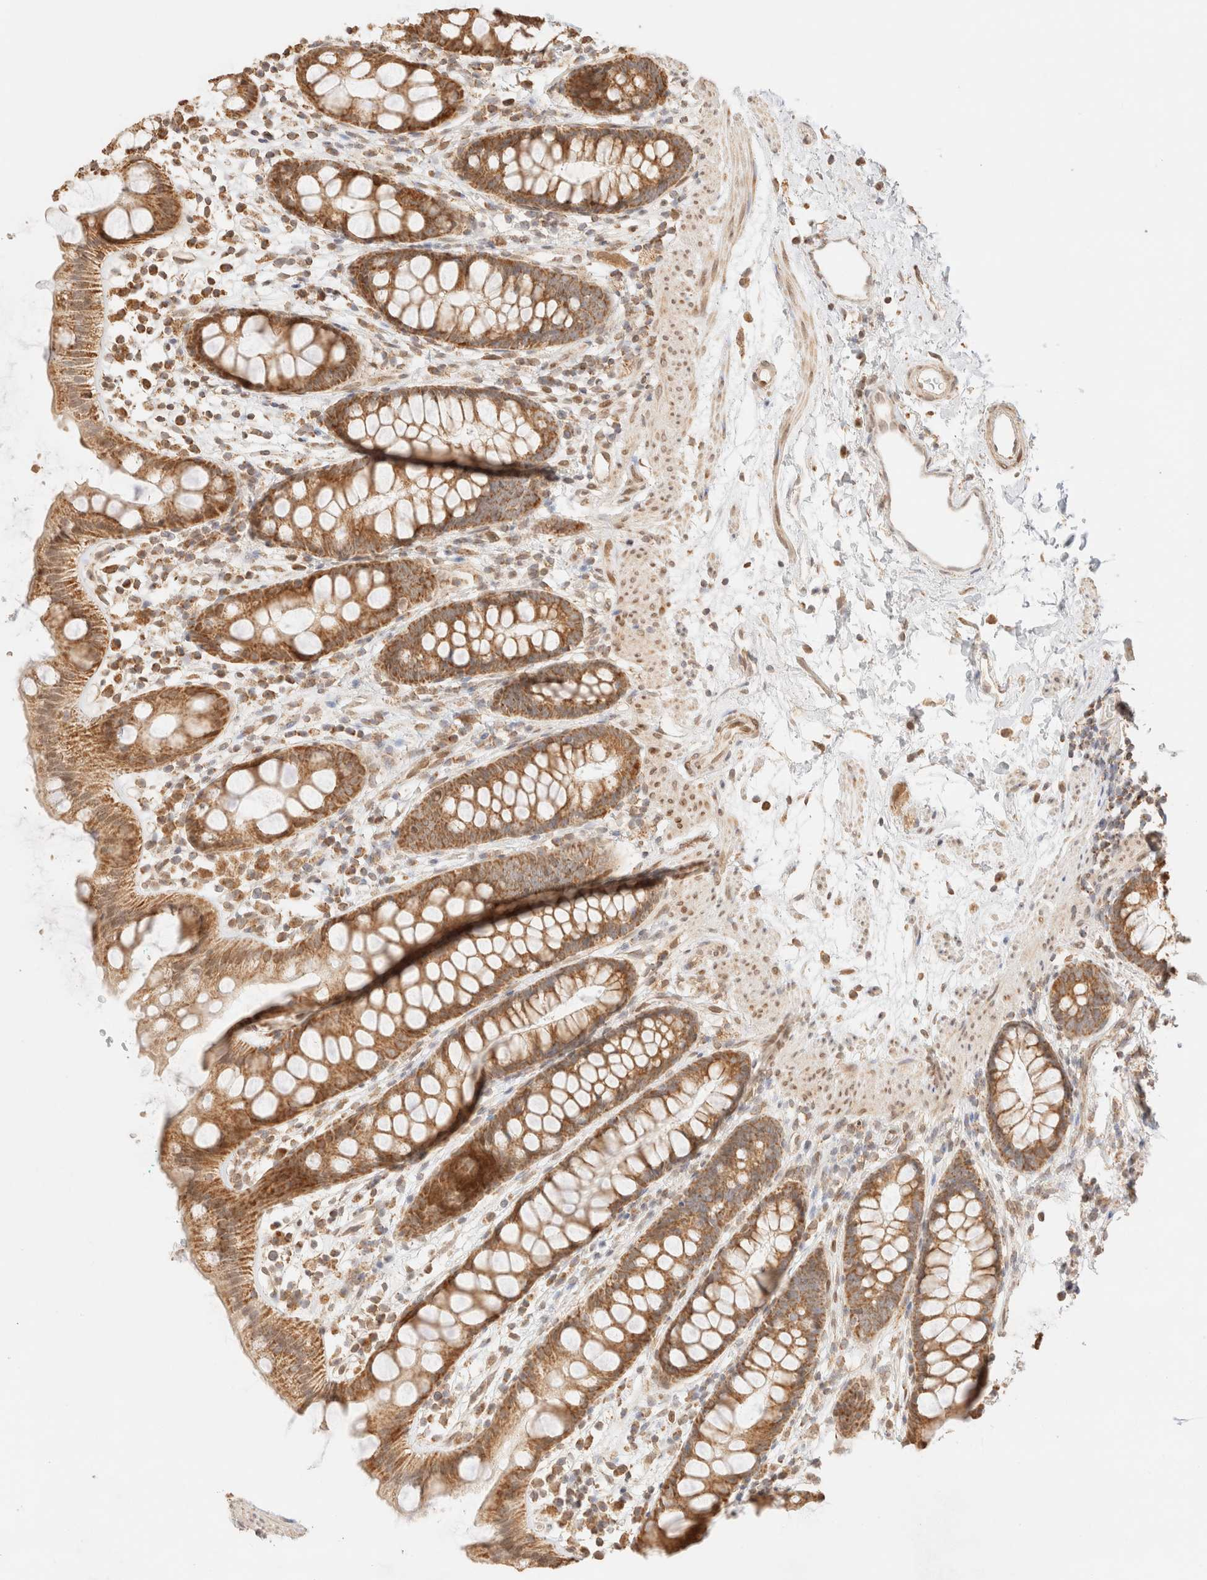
{"staining": {"intensity": "moderate", "quantity": ">75%", "location": "cytoplasmic/membranous"}, "tissue": "rectum", "cell_type": "Glandular cells", "image_type": "normal", "snomed": [{"axis": "morphology", "description": "Normal tissue, NOS"}, {"axis": "topography", "description": "Rectum"}], "caption": "This is a histology image of immunohistochemistry staining of normal rectum, which shows moderate positivity in the cytoplasmic/membranous of glandular cells.", "gene": "TACO1", "patient": {"sex": "female", "age": 65}}